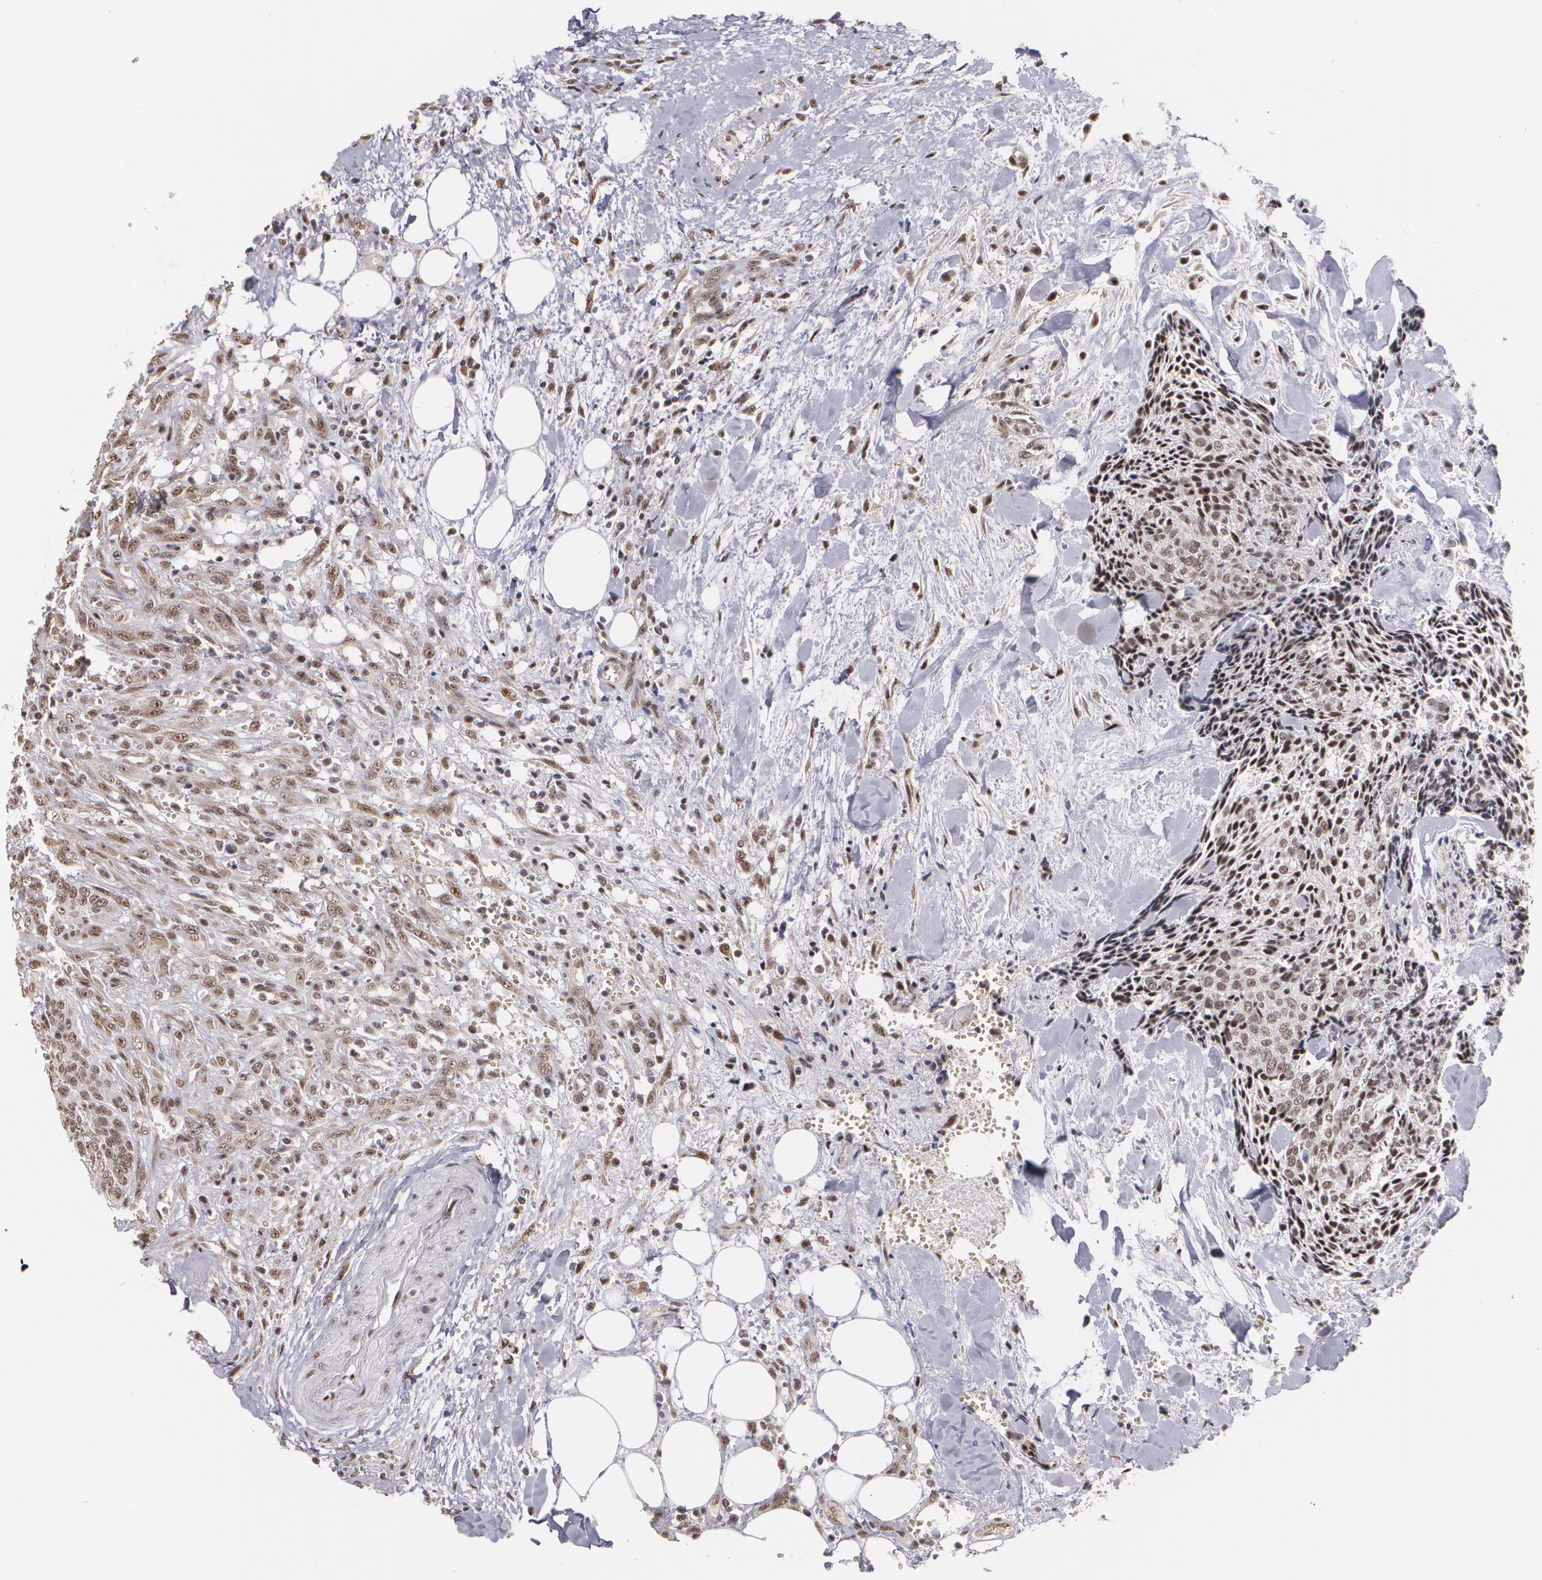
{"staining": {"intensity": "moderate", "quantity": ">75%", "location": "nuclear"}, "tissue": "head and neck cancer", "cell_type": "Tumor cells", "image_type": "cancer", "snomed": [{"axis": "morphology", "description": "Squamous cell carcinoma, NOS"}, {"axis": "topography", "description": "Salivary gland"}, {"axis": "topography", "description": "Head-Neck"}], "caption": "A brown stain labels moderate nuclear staining of a protein in human head and neck cancer (squamous cell carcinoma) tumor cells.", "gene": "C6orf15", "patient": {"sex": "male", "age": 70}}